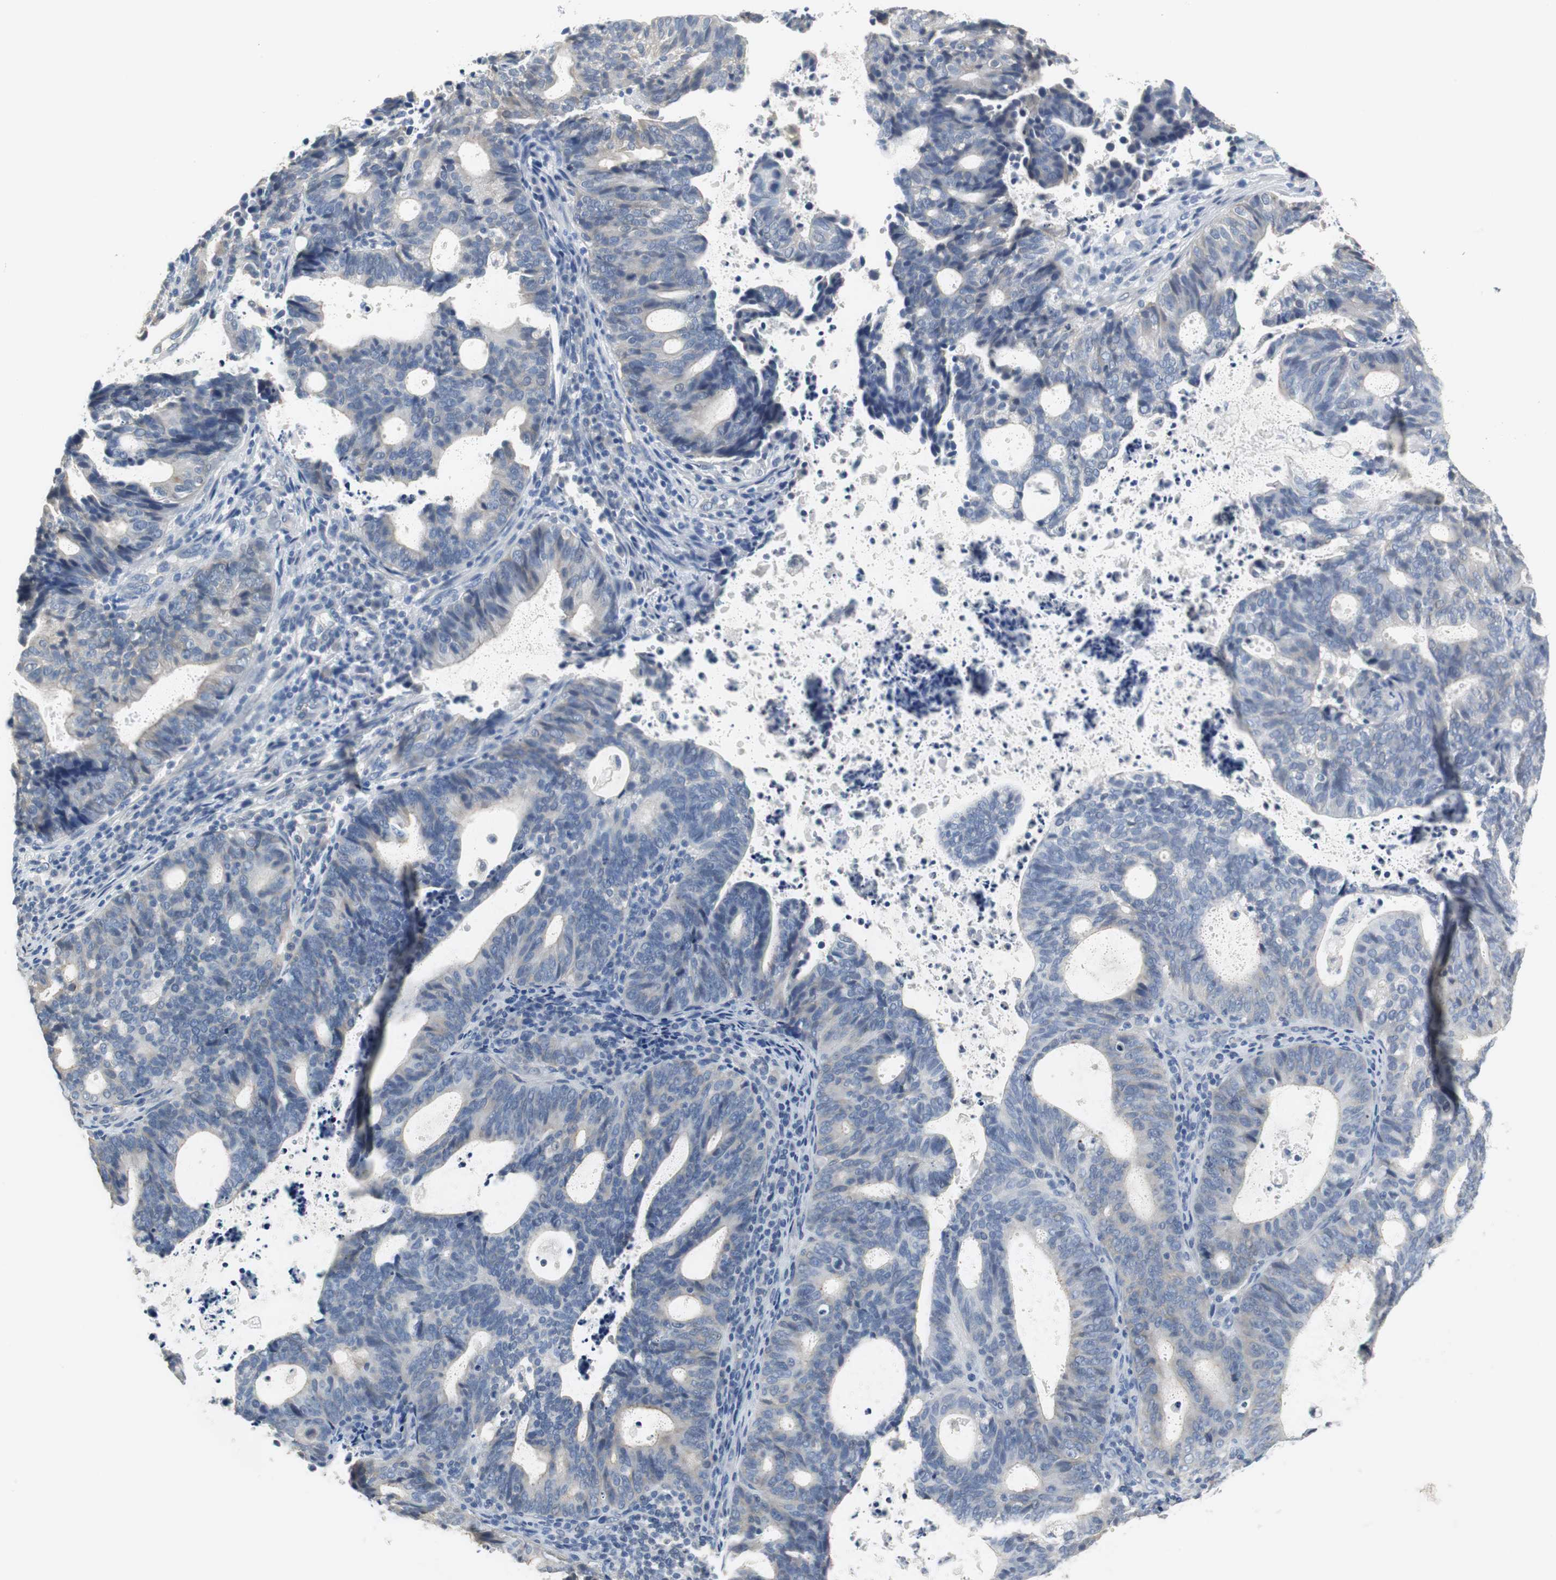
{"staining": {"intensity": "weak", "quantity": "<25%", "location": "cytoplasmic/membranous"}, "tissue": "endometrial cancer", "cell_type": "Tumor cells", "image_type": "cancer", "snomed": [{"axis": "morphology", "description": "Adenocarcinoma, NOS"}, {"axis": "topography", "description": "Uterus"}], "caption": "Immunohistochemistry micrograph of human endometrial cancer (adenocarcinoma) stained for a protein (brown), which displays no staining in tumor cells. Brightfield microscopy of immunohistochemistry (IHC) stained with DAB (3,3'-diaminobenzidine) (brown) and hematoxylin (blue), captured at high magnification.", "gene": "MUC7", "patient": {"sex": "female", "age": 83}}